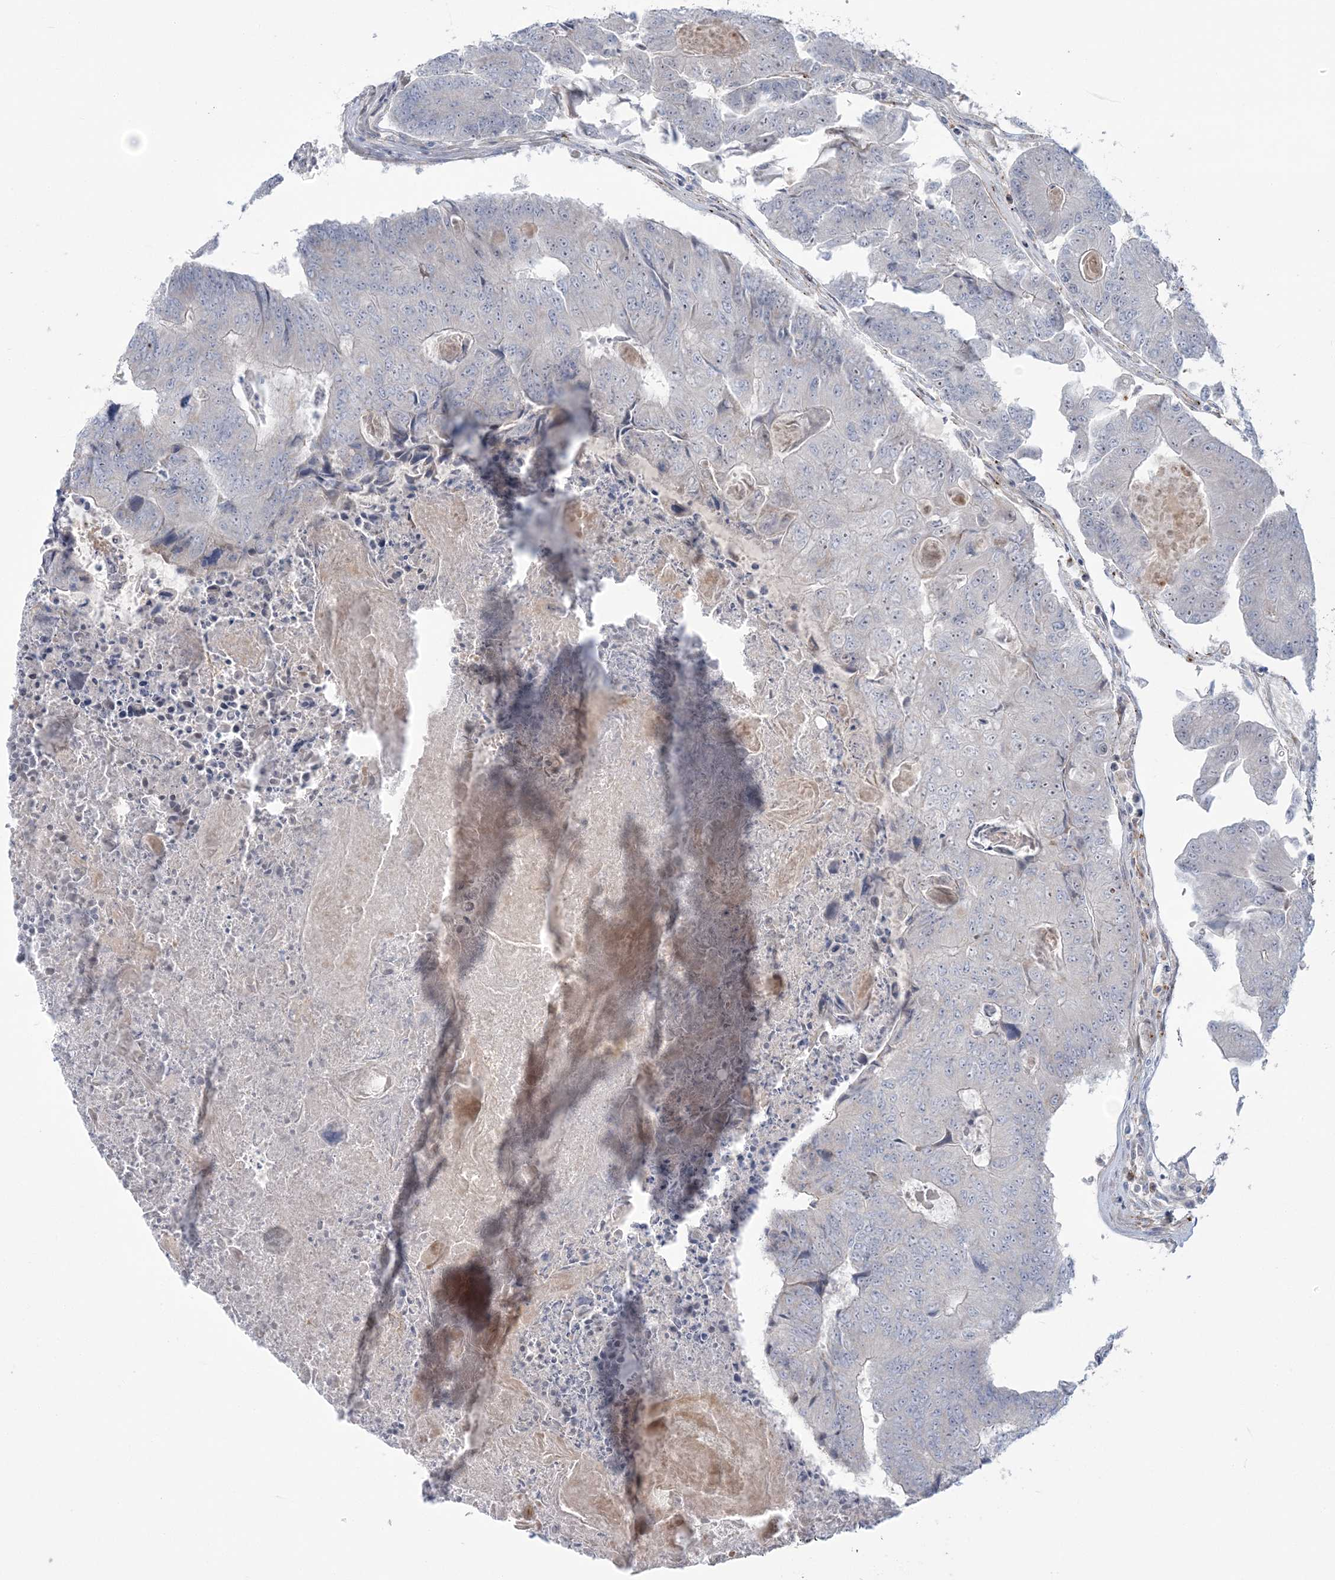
{"staining": {"intensity": "negative", "quantity": "none", "location": "none"}, "tissue": "colorectal cancer", "cell_type": "Tumor cells", "image_type": "cancer", "snomed": [{"axis": "morphology", "description": "Adenocarcinoma, NOS"}, {"axis": "topography", "description": "Colon"}], "caption": "Tumor cells are negative for protein expression in human colorectal adenocarcinoma. (Stains: DAB (3,3'-diaminobenzidine) IHC with hematoxylin counter stain, Microscopy: brightfield microscopy at high magnification).", "gene": "NUDT9", "patient": {"sex": "female", "age": 67}}